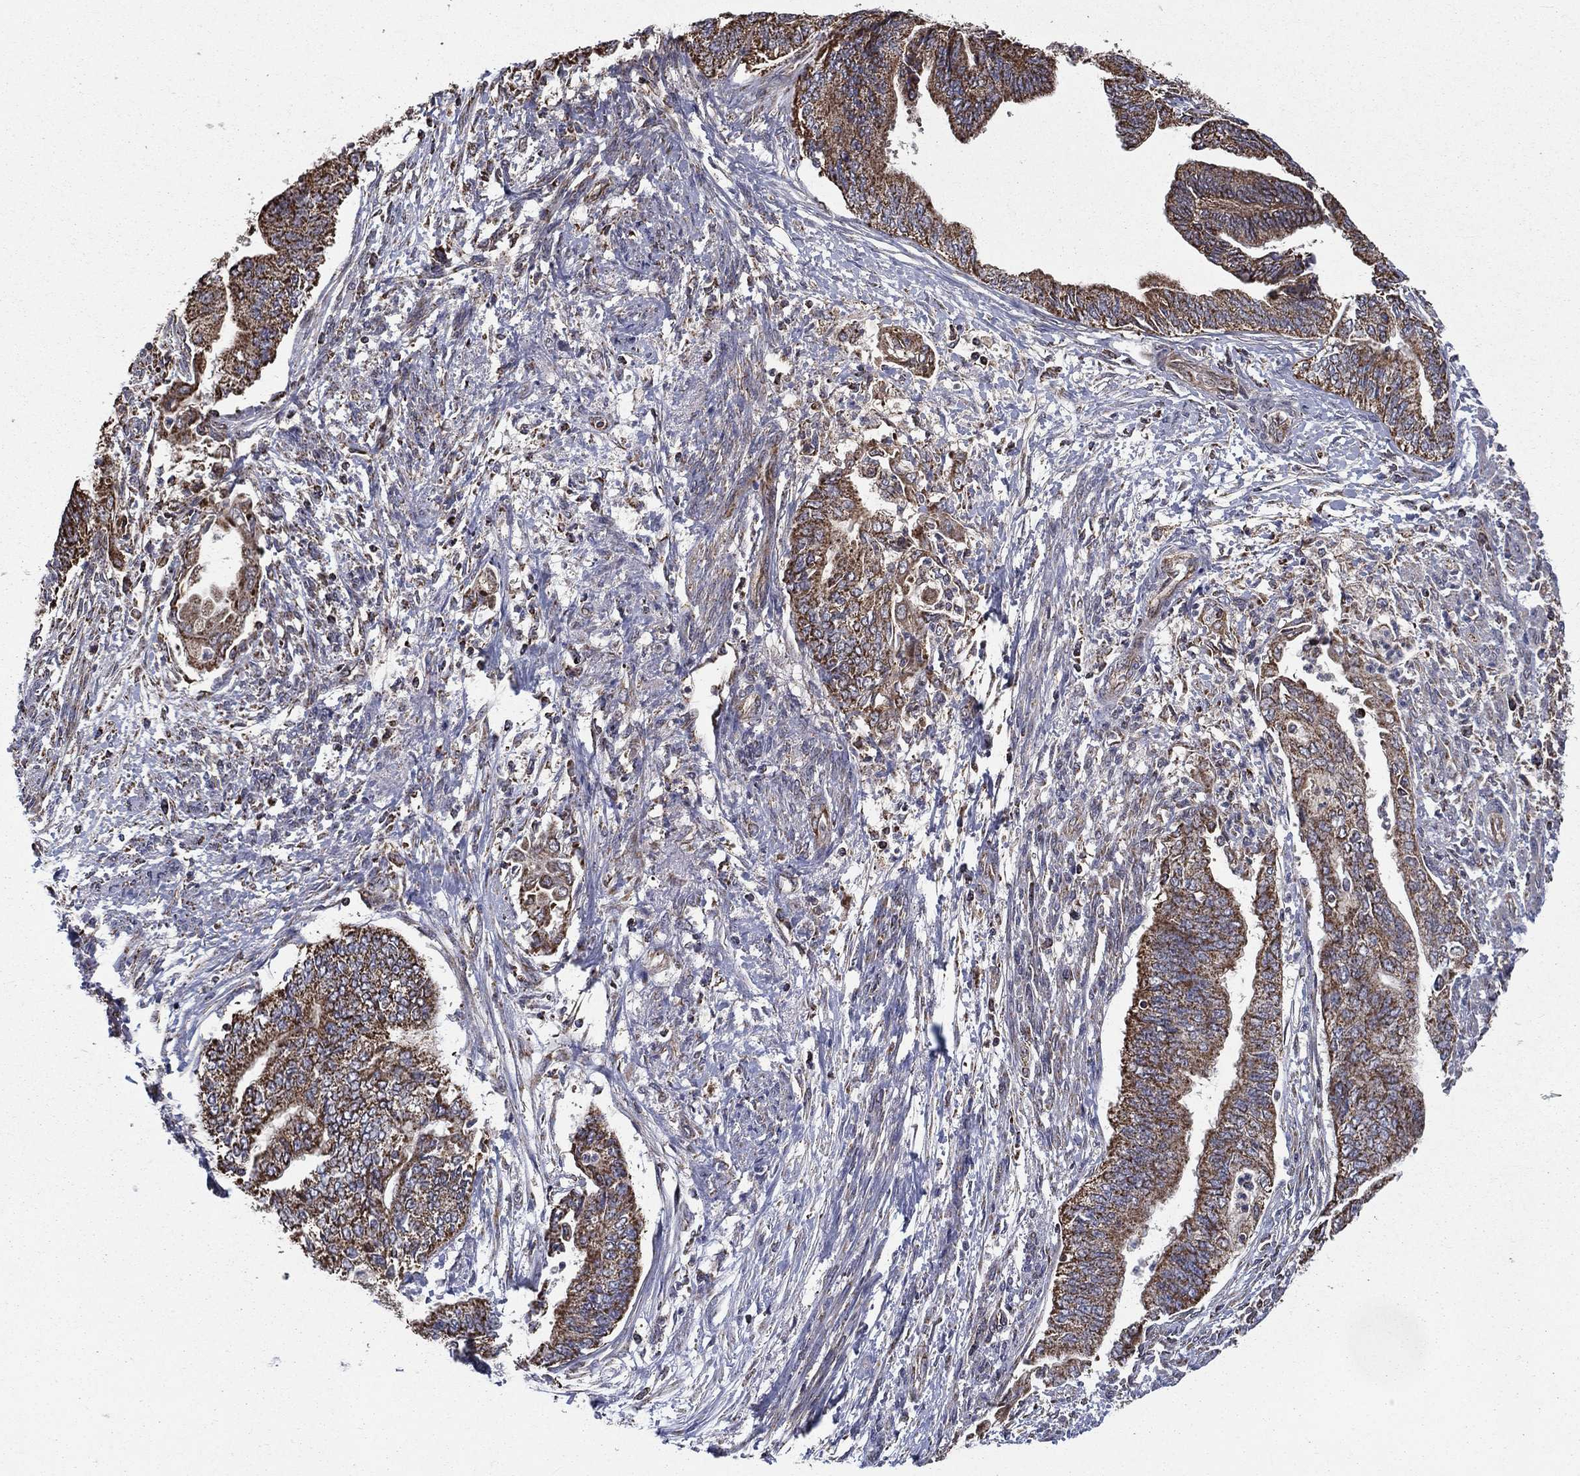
{"staining": {"intensity": "moderate", "quantity": "25%-75%", "location": "cytoplasmic/membranous"}, "tissue": "endometrial cancer", "cell_type": "Tumor cells", "image_type": "cancer", "snomed": [{"axis": "morphology", "description": "Adenocarcinoma, NOS"}, {"axis": "topography", "description": "Endometrium"}], "caption": "Human endometrial cancer (adenocarcinoma) stained with a brown dye shows moderate cytoplasmic/membranous positive expression in about 25%-75% of tumor cells.", "gene": "RIGI", "patient": {"sex": "female", "age": 65}}